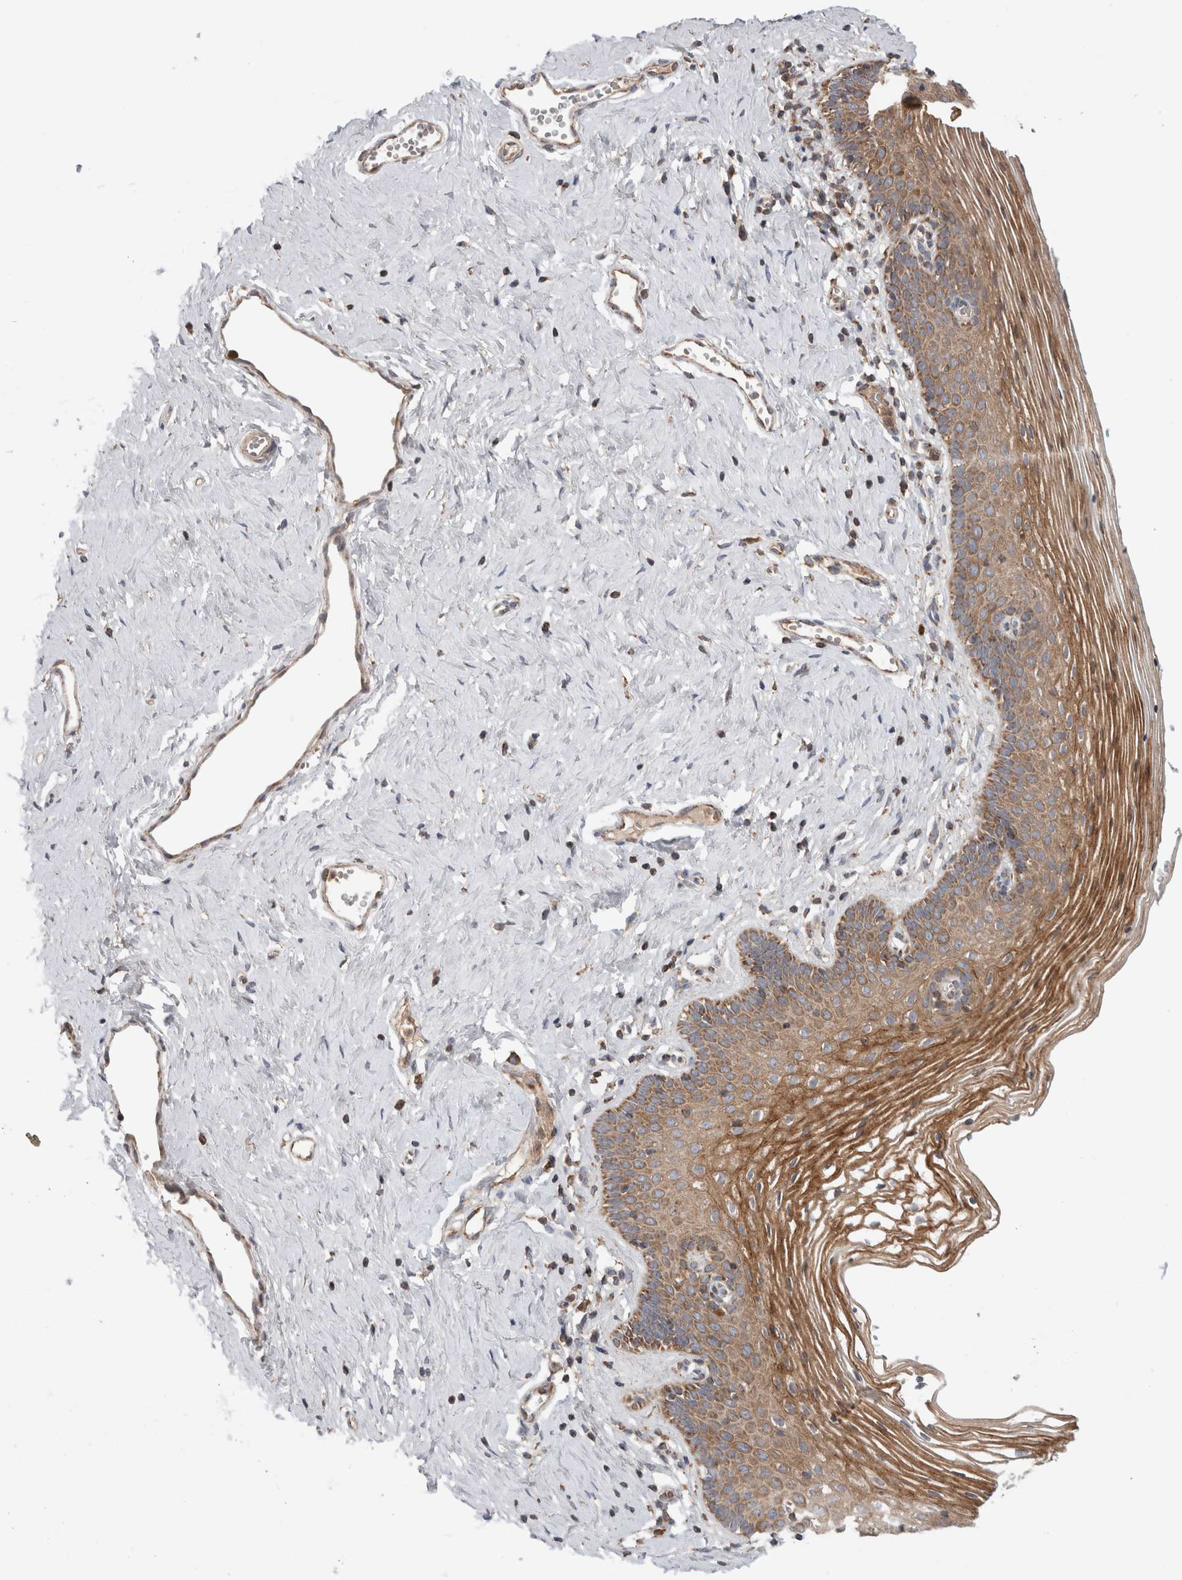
{"staining": {"intensity": "moderate", "quantity": ">75%", "location": "cytoplasmic/membranous"}, "tissue": "vagina", "cell_type": "Squamous epithelial cells", "image_type": "normal", "snomed": [{"axis": "morphology", "description": "Normal tissue, NOS"}, {"axis": "topography", "description": "Vagina"}], "caption": "Human vagina stained with a brown dye demonstrates moderate cytoplasmic/membranous positive positivity in approximately >75% of squamous epithelial cells.", "gene": "KIF21B", "patient": {"sex": "female", "age": 32}}